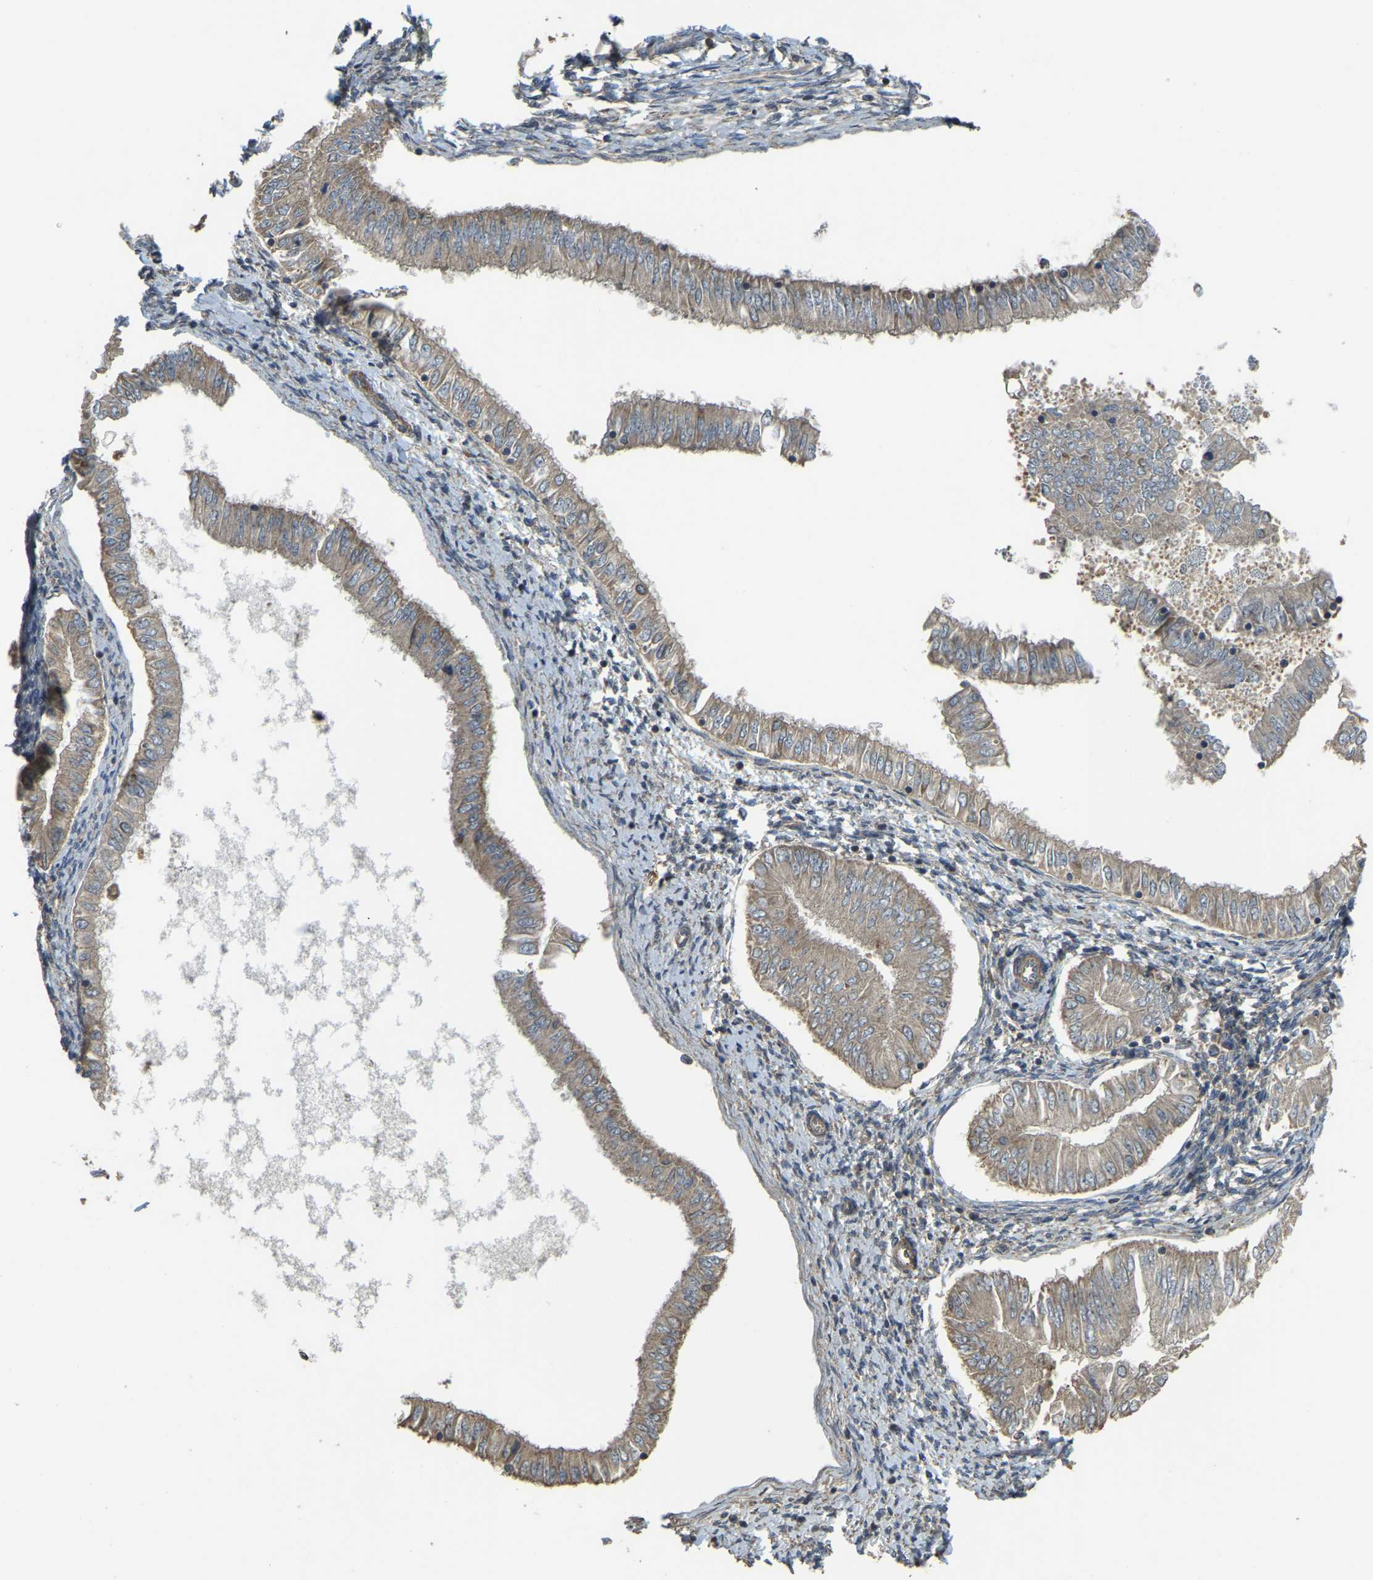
{"staining": {"intensity": "moderate", "quantity": "25%-75%", "location": "cytoplasmic/membranous"}, "tissue": "endometrial cancer", "cell_type": "Tumor cells", "image_type": "cancer", "snomed": [{"axis": "morphology", "description": "Adenocarcinoma, NOS"}, {"axis": "topography", "description": "Endometrium"}], "caption": "Endometrial adenocarcinoma was stained to show a protein in brown. There is medium levels of moderate cytoplasmic/membranous staining in about 25%-75% of tumor cells.", "gene": "GNG2", "patient": {"sex": "female", "age": 53}}